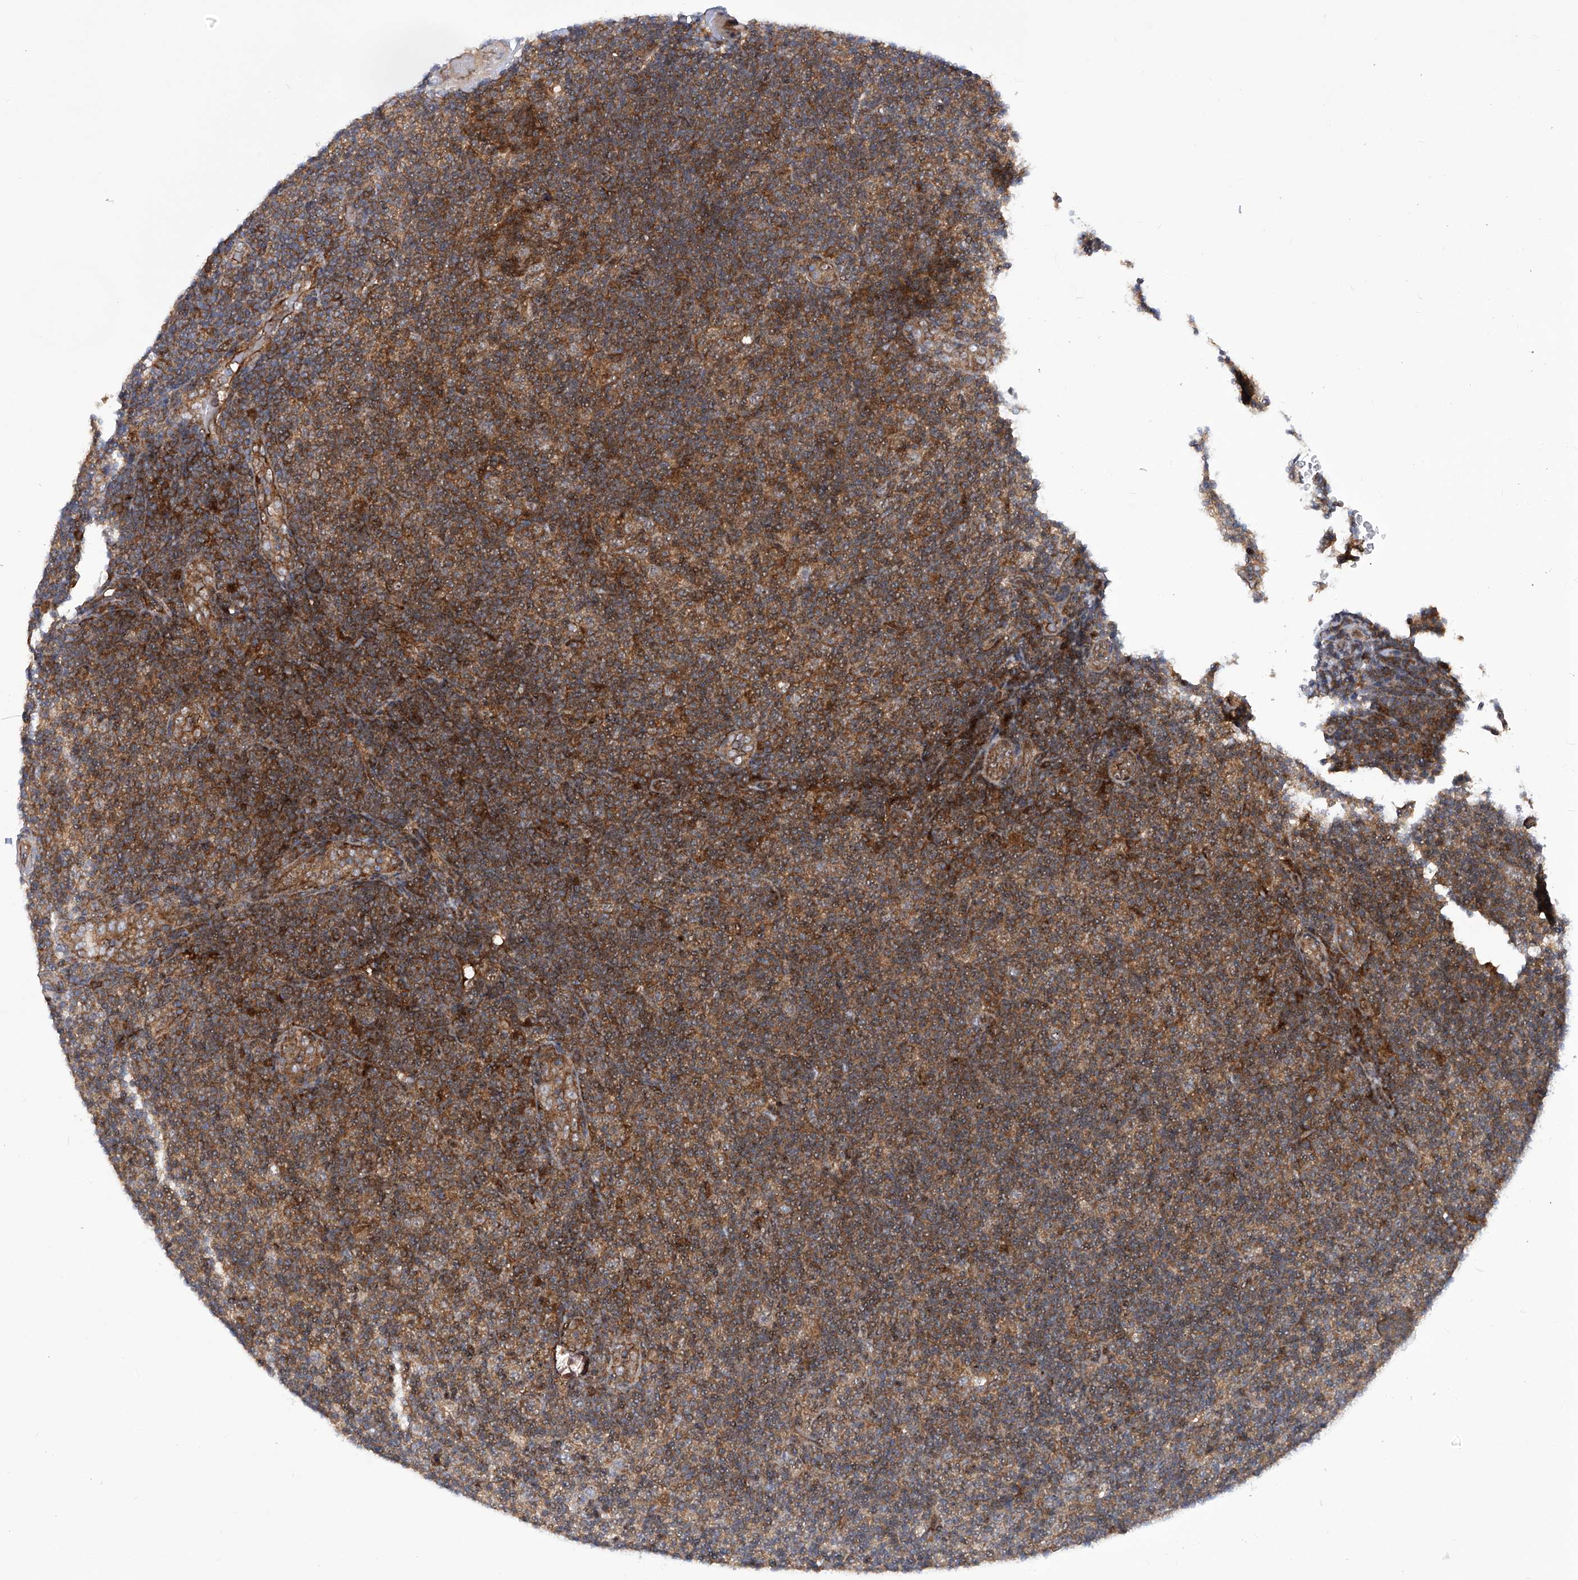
{"staining": {"intensity": "moderate", "quantity": "25%-75%", "location": "cytoplasmic/membranous"}, "tissue": "lymphoma", "cell_type": "Tumor cells", "image_type": "cancer", "snomed": [{"axis": "morphology", "description": "Malignant lymphoma, non-Hodgkin's type, Low grade"}, {"axis": "topography", "description": "Lymph node"}], "caption": "This is an image of immunohistochemistry (IHC) staining of malignant lymphoma, non-Hodgkin's type (low-grade), which shows moderate expression in the cytoplasmic/membranous of tumor cells.", "gene": "CISH", "patient": {"sex": "male", "age": 83}}